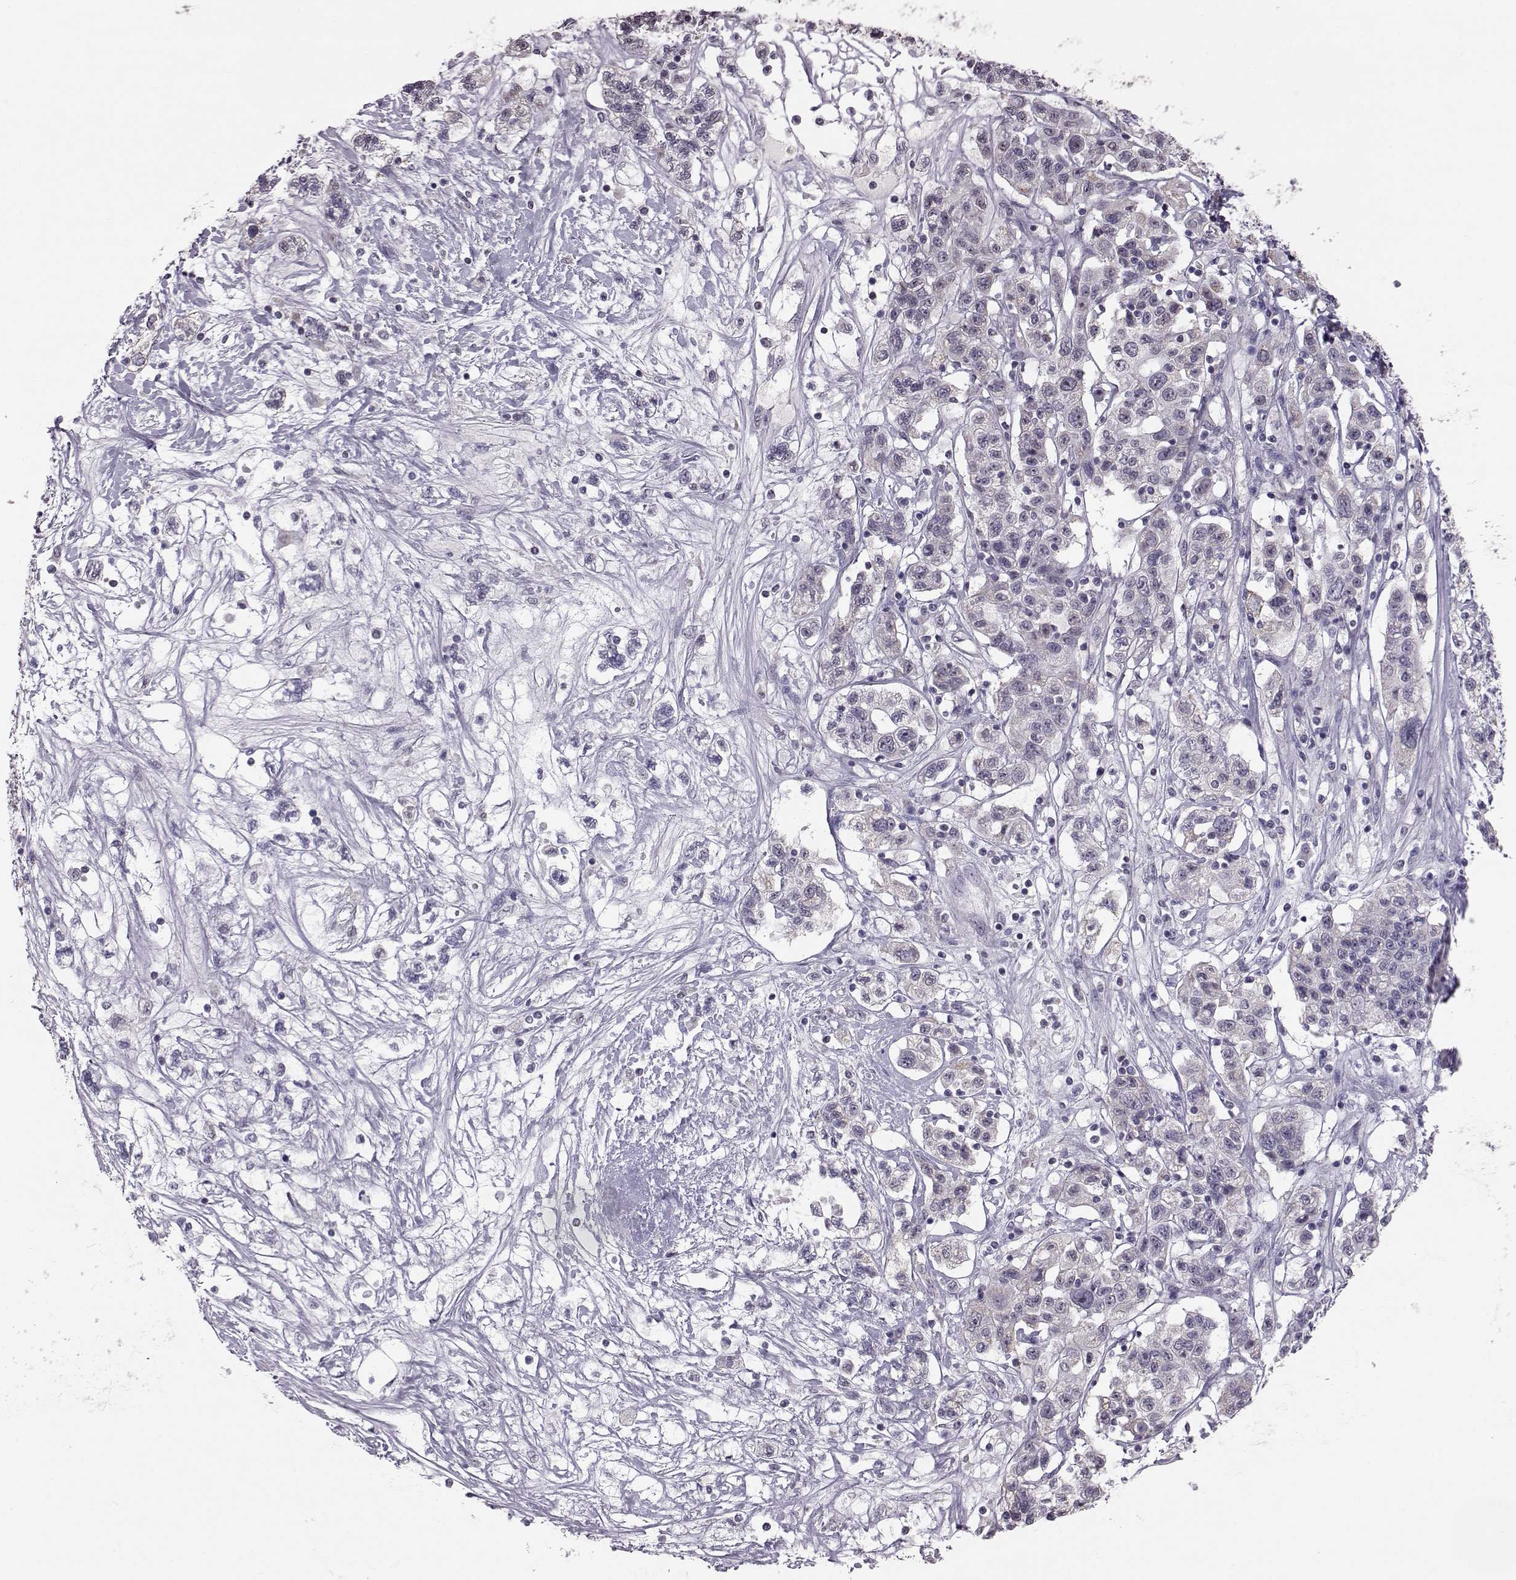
{"staining": {"intensity": "negative", "quantity": "none", "location": "none"}, "tissue": "liver cancer", "cell_type": "Tumor cells", "image_type": "cancer", "snomed": [{"axis": "morphology", "description": "Adenocarcinoma, NOS"}, {"axis": "morphology", "description": "Cholangiocarcinoma"}, {"axis": "topography", "description": "Liver"}], "caption": "High power microscopy histopathology image of an immunohistochemistry (IHC) histopathology image of liver cancer (adenocarcinoma), revealing no significant expression in tumor cells.", "gene": "ALDH3A1", "patient": {"sex": "male", "age": 64}}